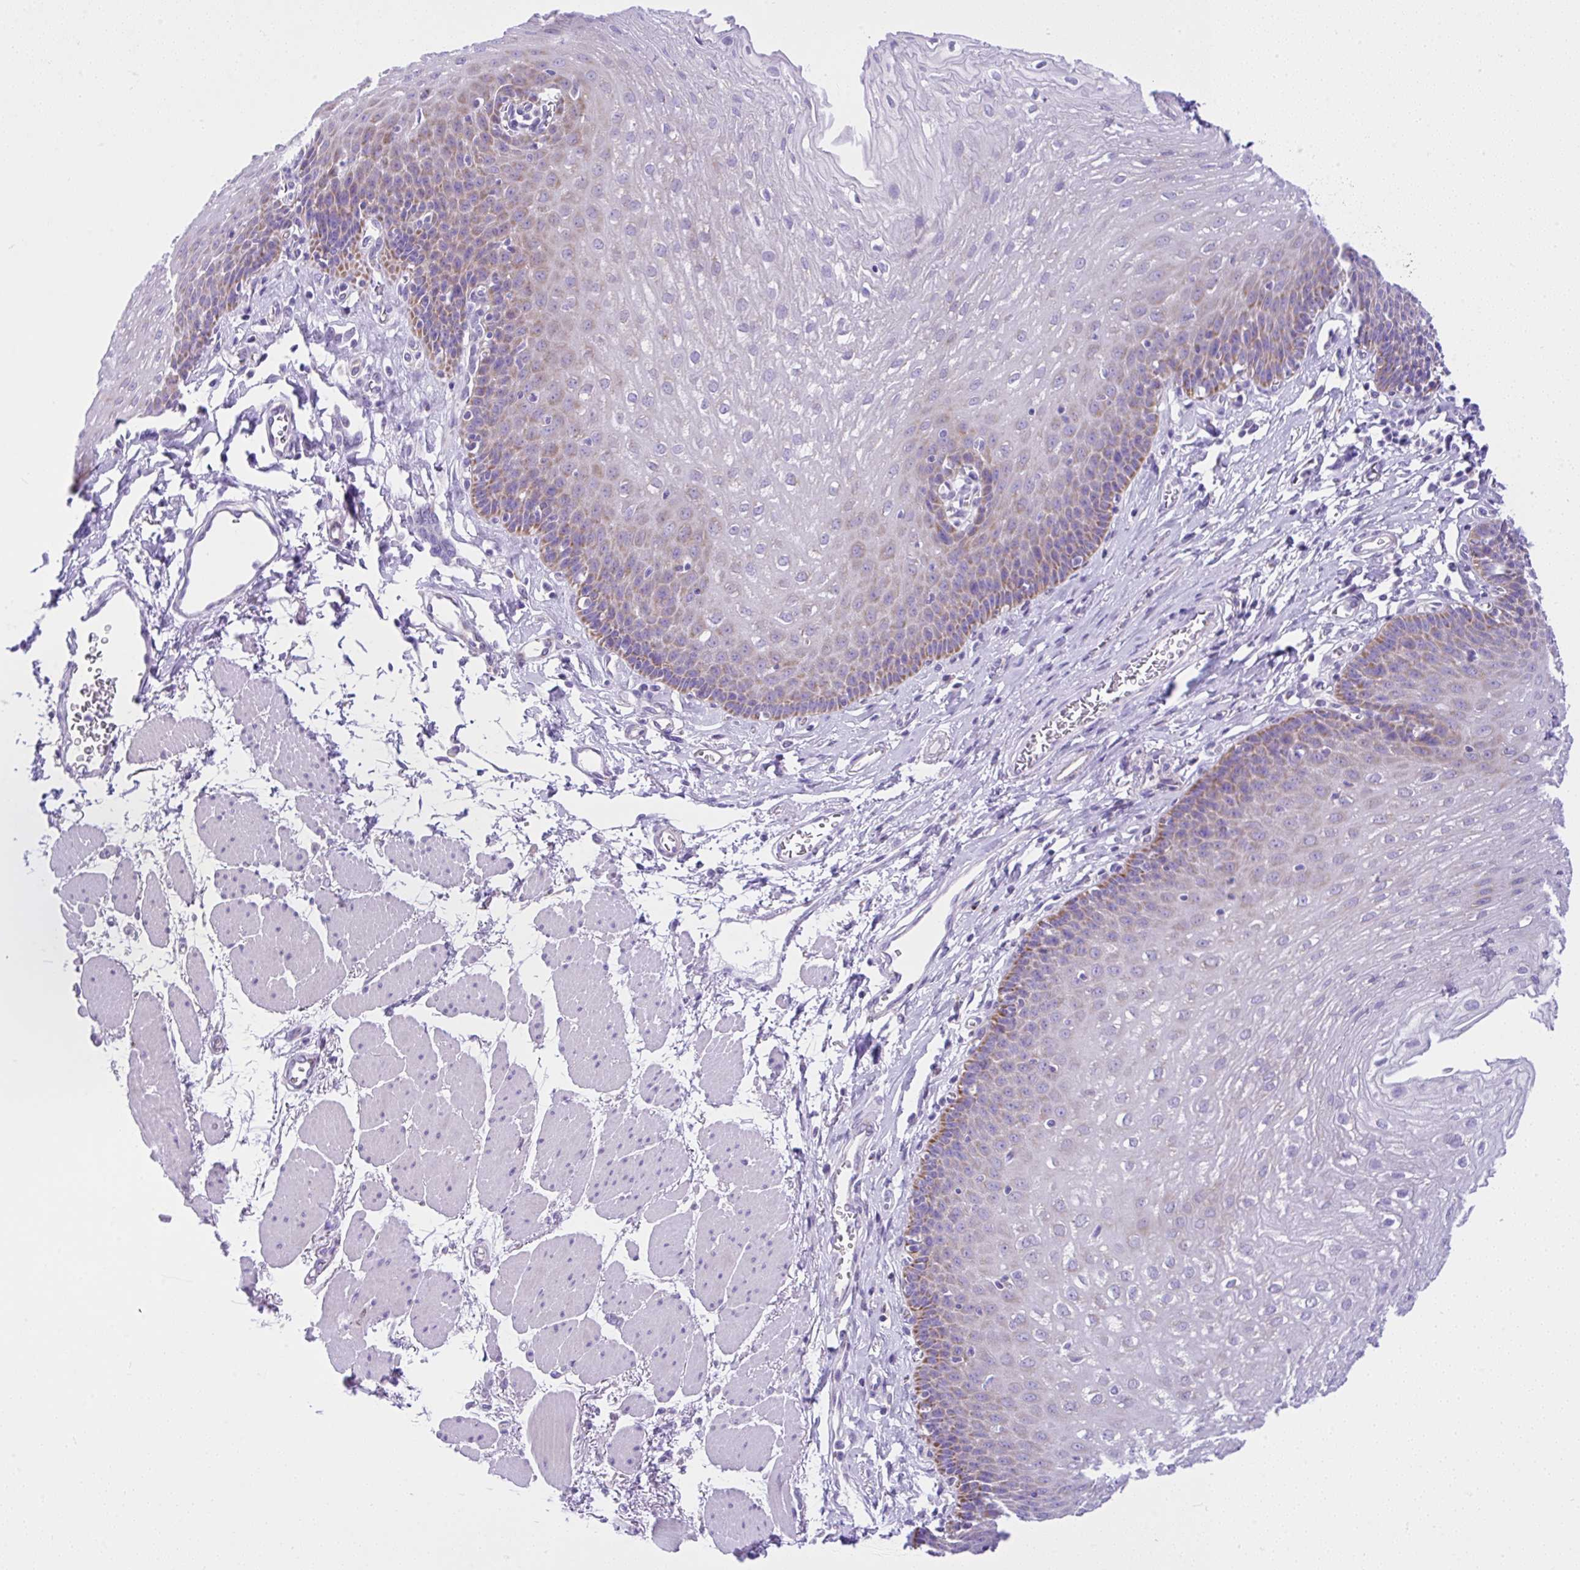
{"staining": {"intensity": "weak", "quantity": "25%-75%", "location": "cytoplasmic/membranous"}, "tissue": "esophagus", "cell_type": "Squamous epithelial cells", "image_type": "normal", "snomed": [{"axis": "morphology", "description": "Normal tissue, NOS"}, {"axis": "topography", "description": "Esophagus"}], "caption": "Immunohistochemistry of benign esophagus displays low levels of weak cytoplasmic/membranous expression in about 25%-75% of squamous epithelial cells.", "gene": "SLC13A1", "patient": {"sex": "female", "age": 81}}